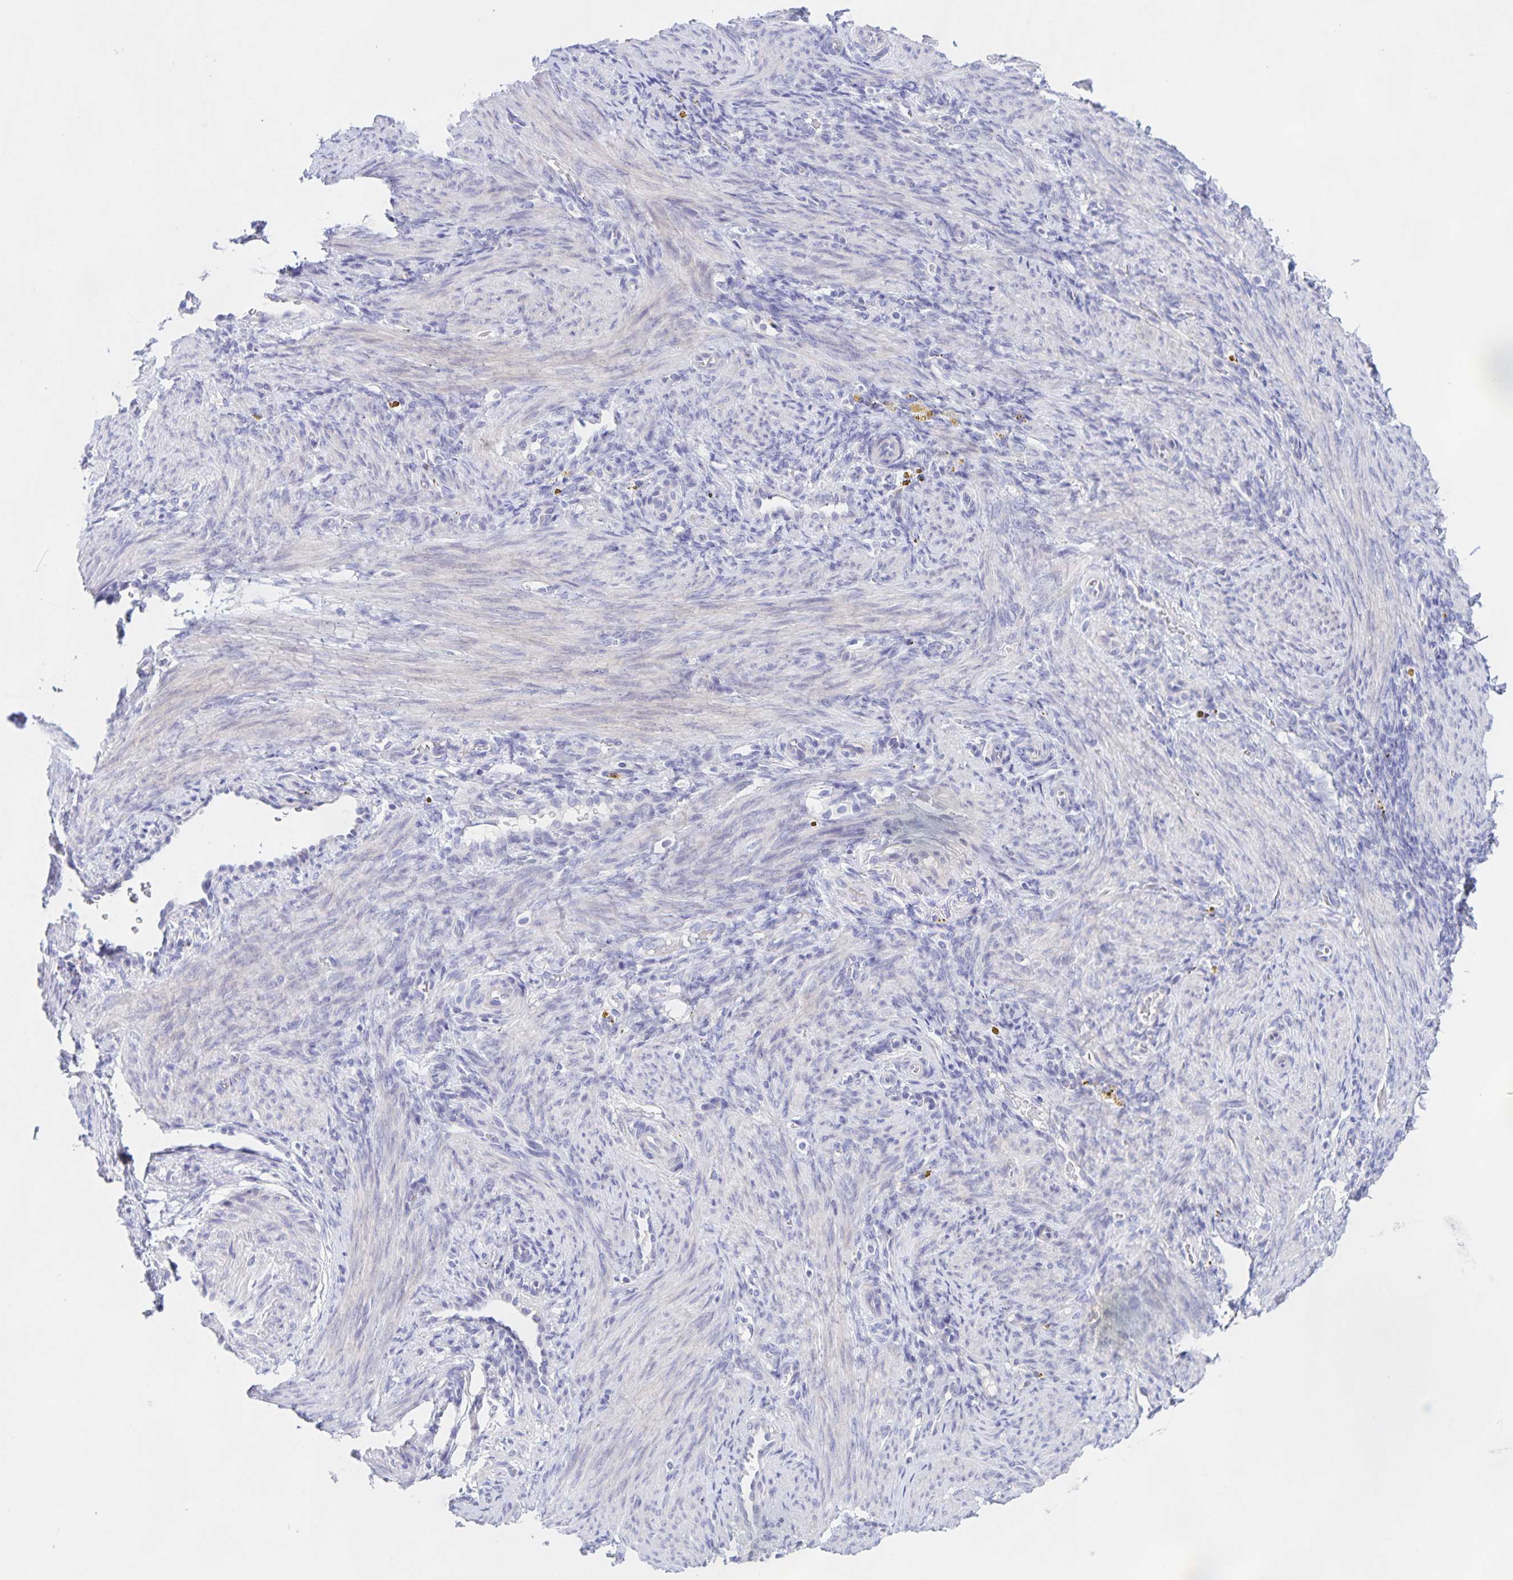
{"staining": {"intensity": "negative", "quantity": "none", "location": "none"}, "tissue": "endometrium", "cell_type": "Cells in endometrial stroma", "image_type": "normal", "snomed": [{"axis": "morphology", "description": "Normal tissue, NOS"}, {"axis": "topography", "description": "Endometrium"}], "caption": "The immunohistochemistry image has no significant positivity in cells in endometrial stroma of endometrium.", "gene": "DMGDH", "patient": {"sex": "female", "age": 34}}